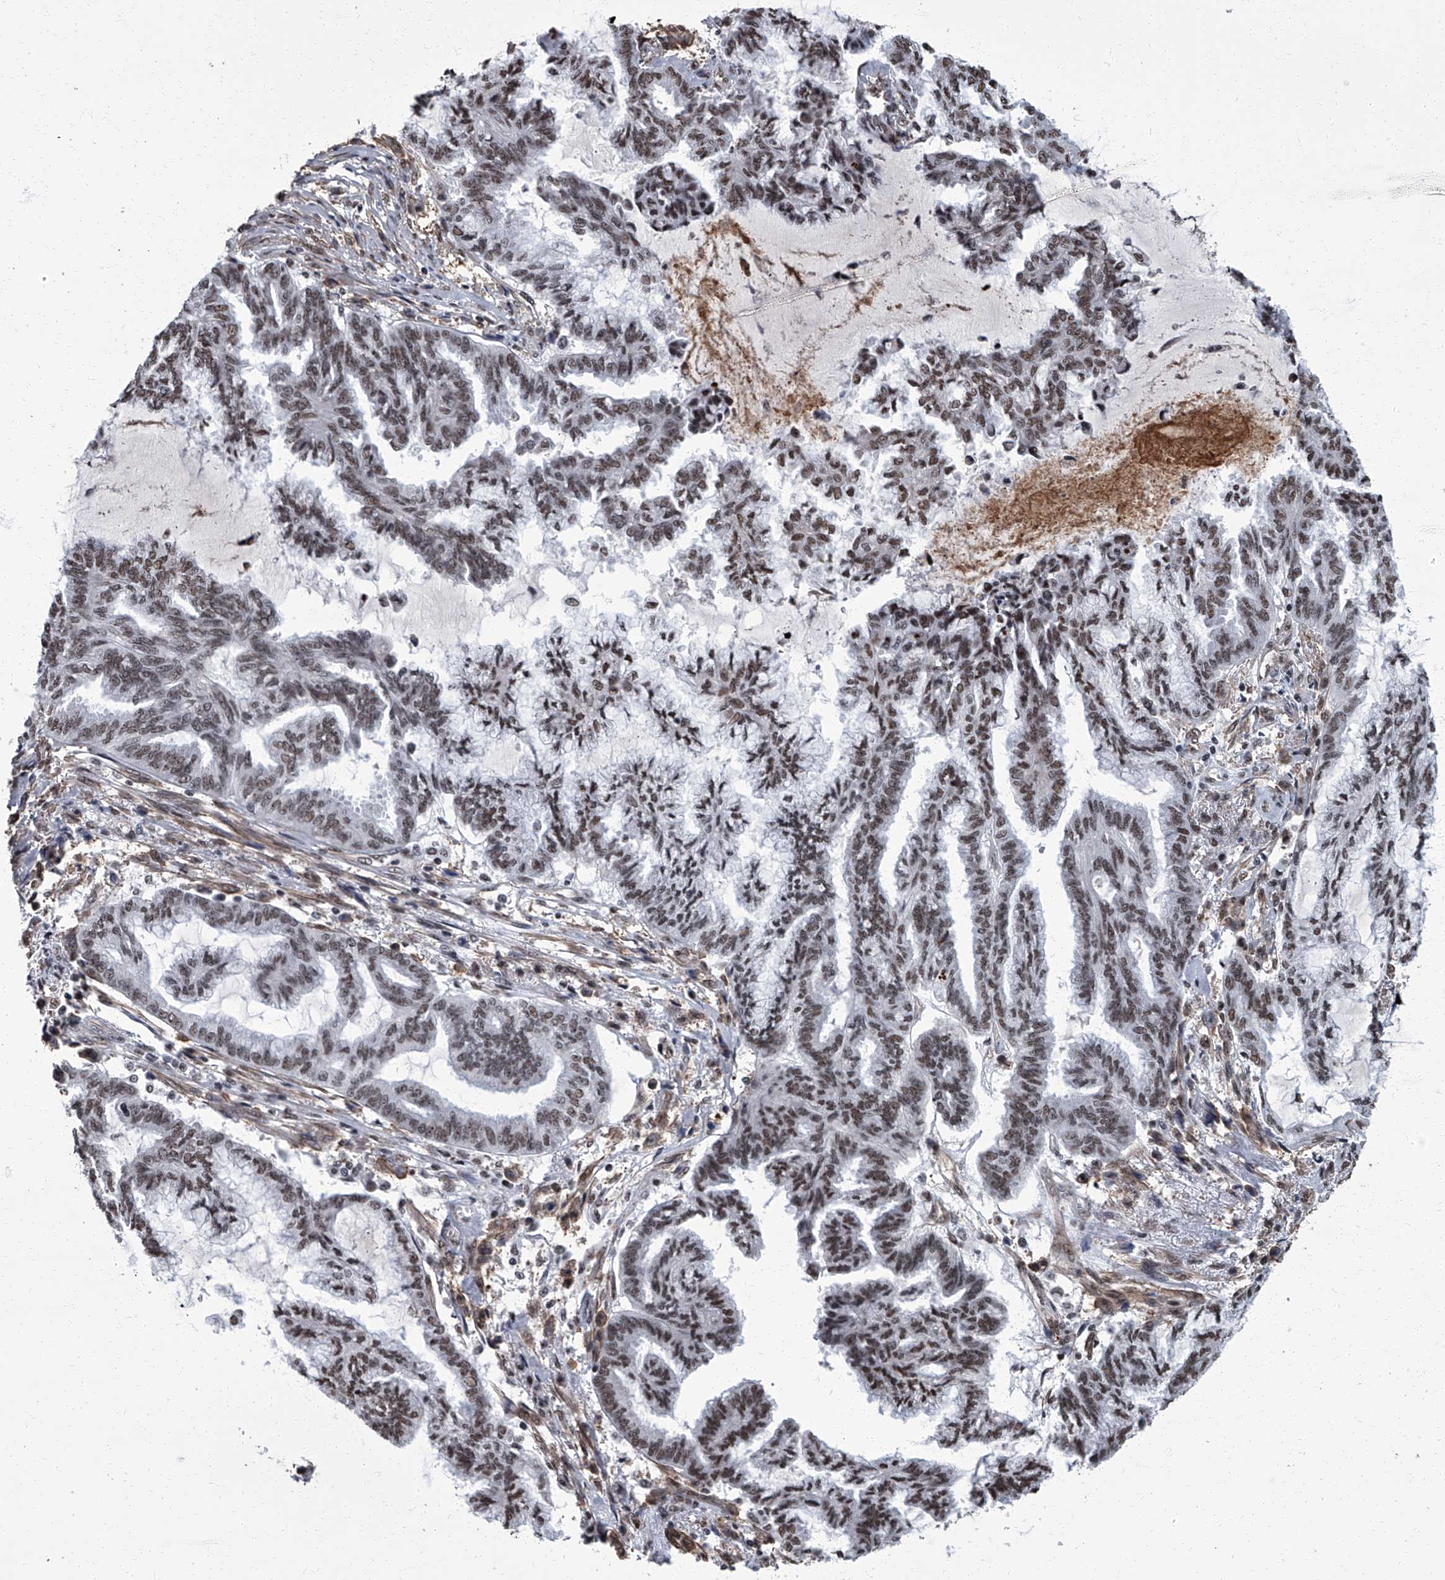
{"staining": {"intensity": "moderate", "quantity": "25%-75%", "location": "nuclear"}, "tissue": "endometrial cancer", "cell_type": "Tumor cells", "image_type": "cancer", "snomed": [{"axis": "morphology", "description": "Adenocarcinoma, NOS"}, {"axis": "topography", "description": "Endometrium"}], "caption": "Endometrial cancer stained with immunohistochemistry (IHC) shows moderate nuclear expression in about 25%-75% of tumor cells. (DAB IHC with brightfield microscopy, high magnification).", "gene": "ZNF518B", "patient": {"sex": "female", "age": 86}}